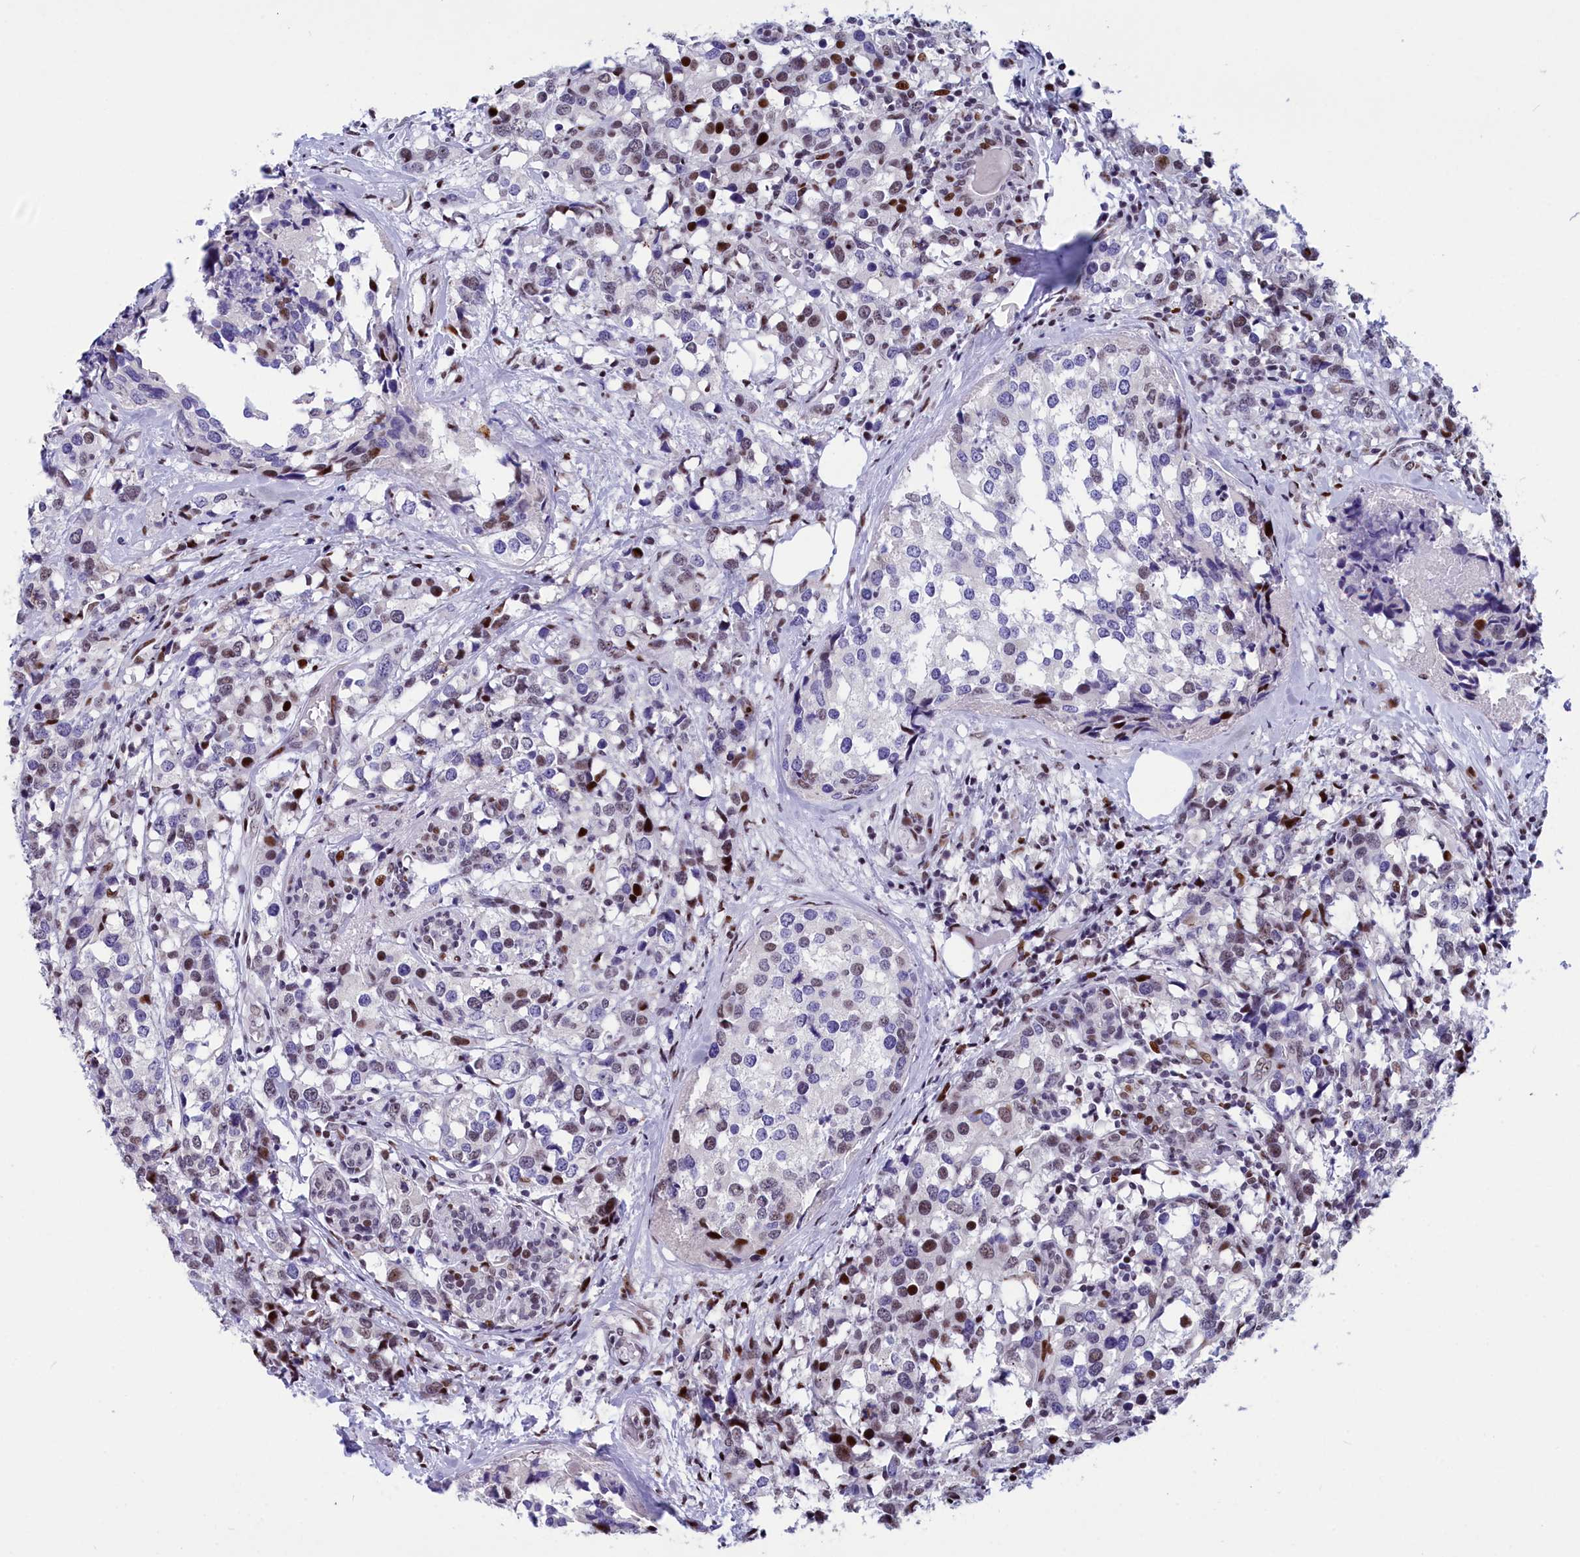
{"staining": {"intensity": "moderate", "quantity": "<25%", "location": "nuclear"}, "tissue": "breast cancer", "cell_type": "Tumor cells", "image_type": "cancer", "snomed": [{"axis": "morphology", "description": "Lobular carcinoma"}, {"axis": "topography", "description": "Breast"}], "caption": "A low amount of moderate nuclear staining is seen in approximately <25% of tumor cells in breast cancer tissue.", "gene": "NSA2", "patient": {"sex": "female", "age": 59}}